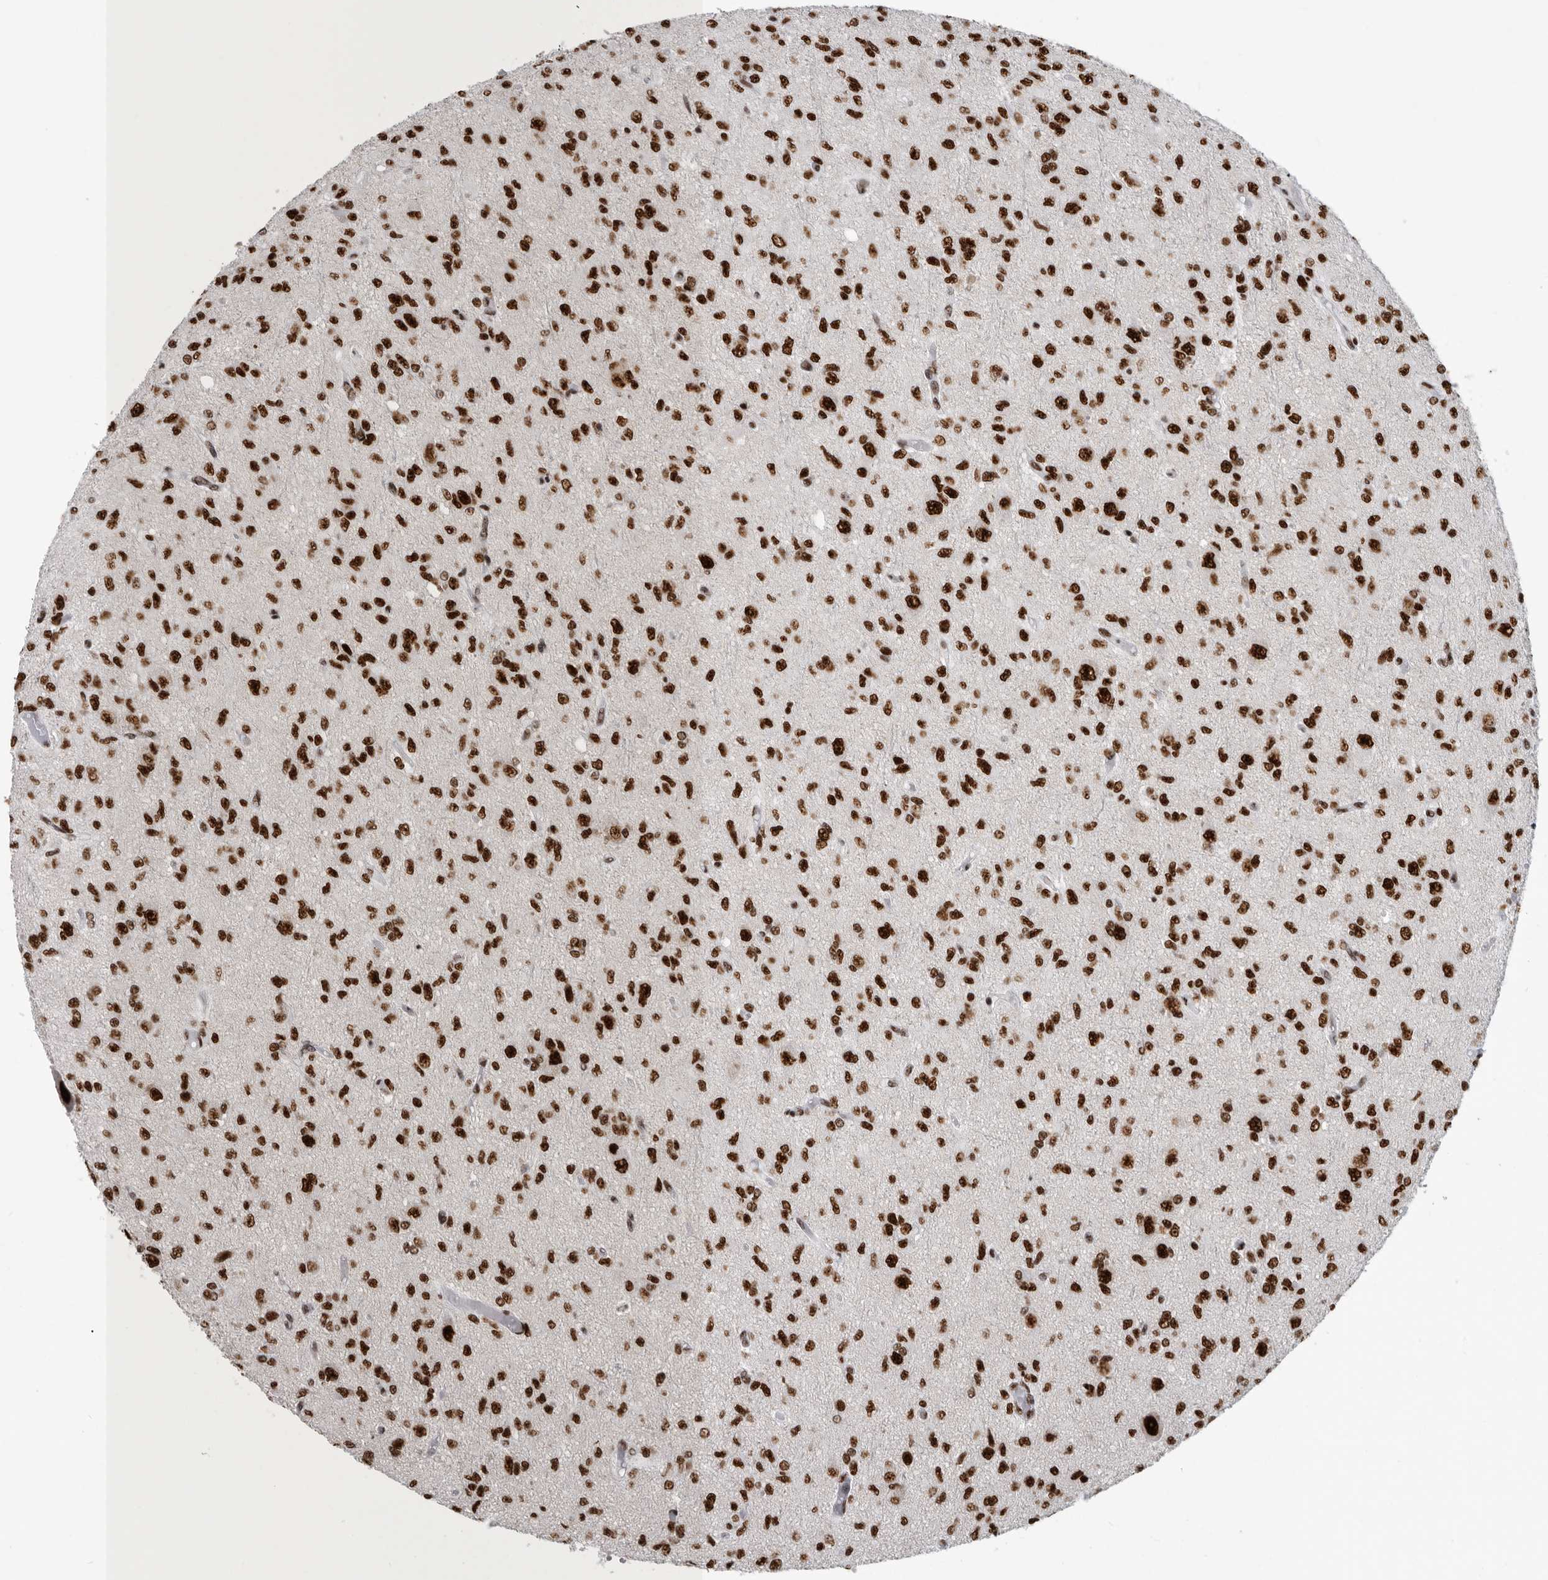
{"staining": {"intensity": "strong", "quantity": ">75%", "location": "nuclear"}, "tissue": "glioma", "cell_type": "Tumor cells", "image_type": "cancer", "snomed": [{"axis": "morphology", "description": "Glioma, malignant, High grade"}, {"axis": "topography", "description": "Brain"}], "caption": "Tumor cells demonstrate strong nuclear staining in about >75% of cells in malignant glioma (high-grade). (DAB (3,3'-diaminobenzidine) IHC with brightfield microscopy, high magnification).", "gene": "BCLAF1", "patient": {"sex": "female", "age": 59}}